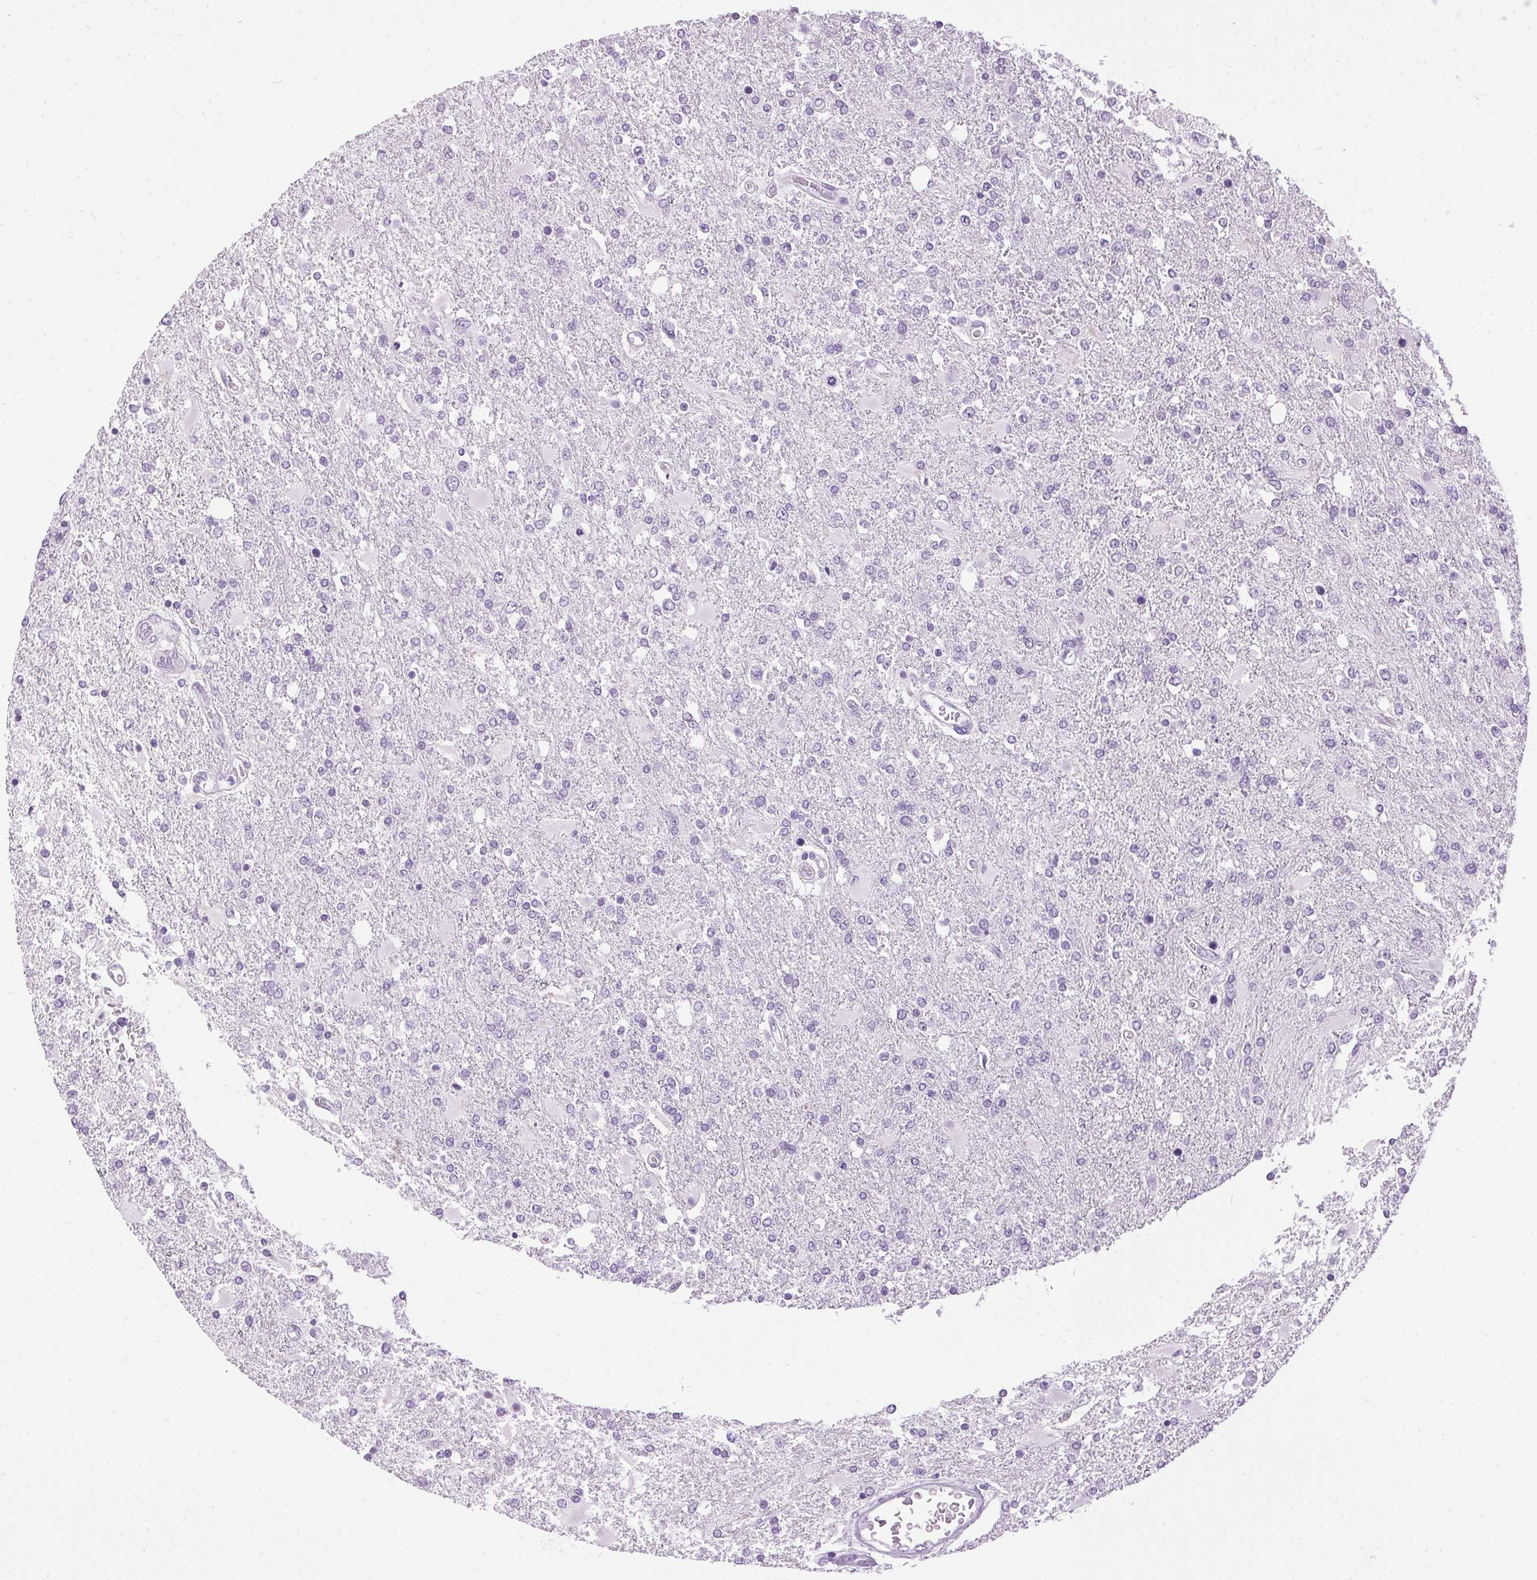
{"staining": {"intensity": "negative", "quantity": "none", "location": "none"}, "tissue": "glioma", "cell_type": "Tumor cells", "image_type": "cancer", "snomed": [{"axis": "morphology", "description": "Glioma, malignant, High grade"}, {"axis": "topography", "description": "Cerebral cortex"}], "caption": "Immunohistochemical staining of malignant high-grade glioma shows no significant staining in tumor cells. (DAB immunohistochemistry (IHC) with hematoxylin counter stain).", "gene": "SP7", "patient": {"sex": "male", "age": 79}}